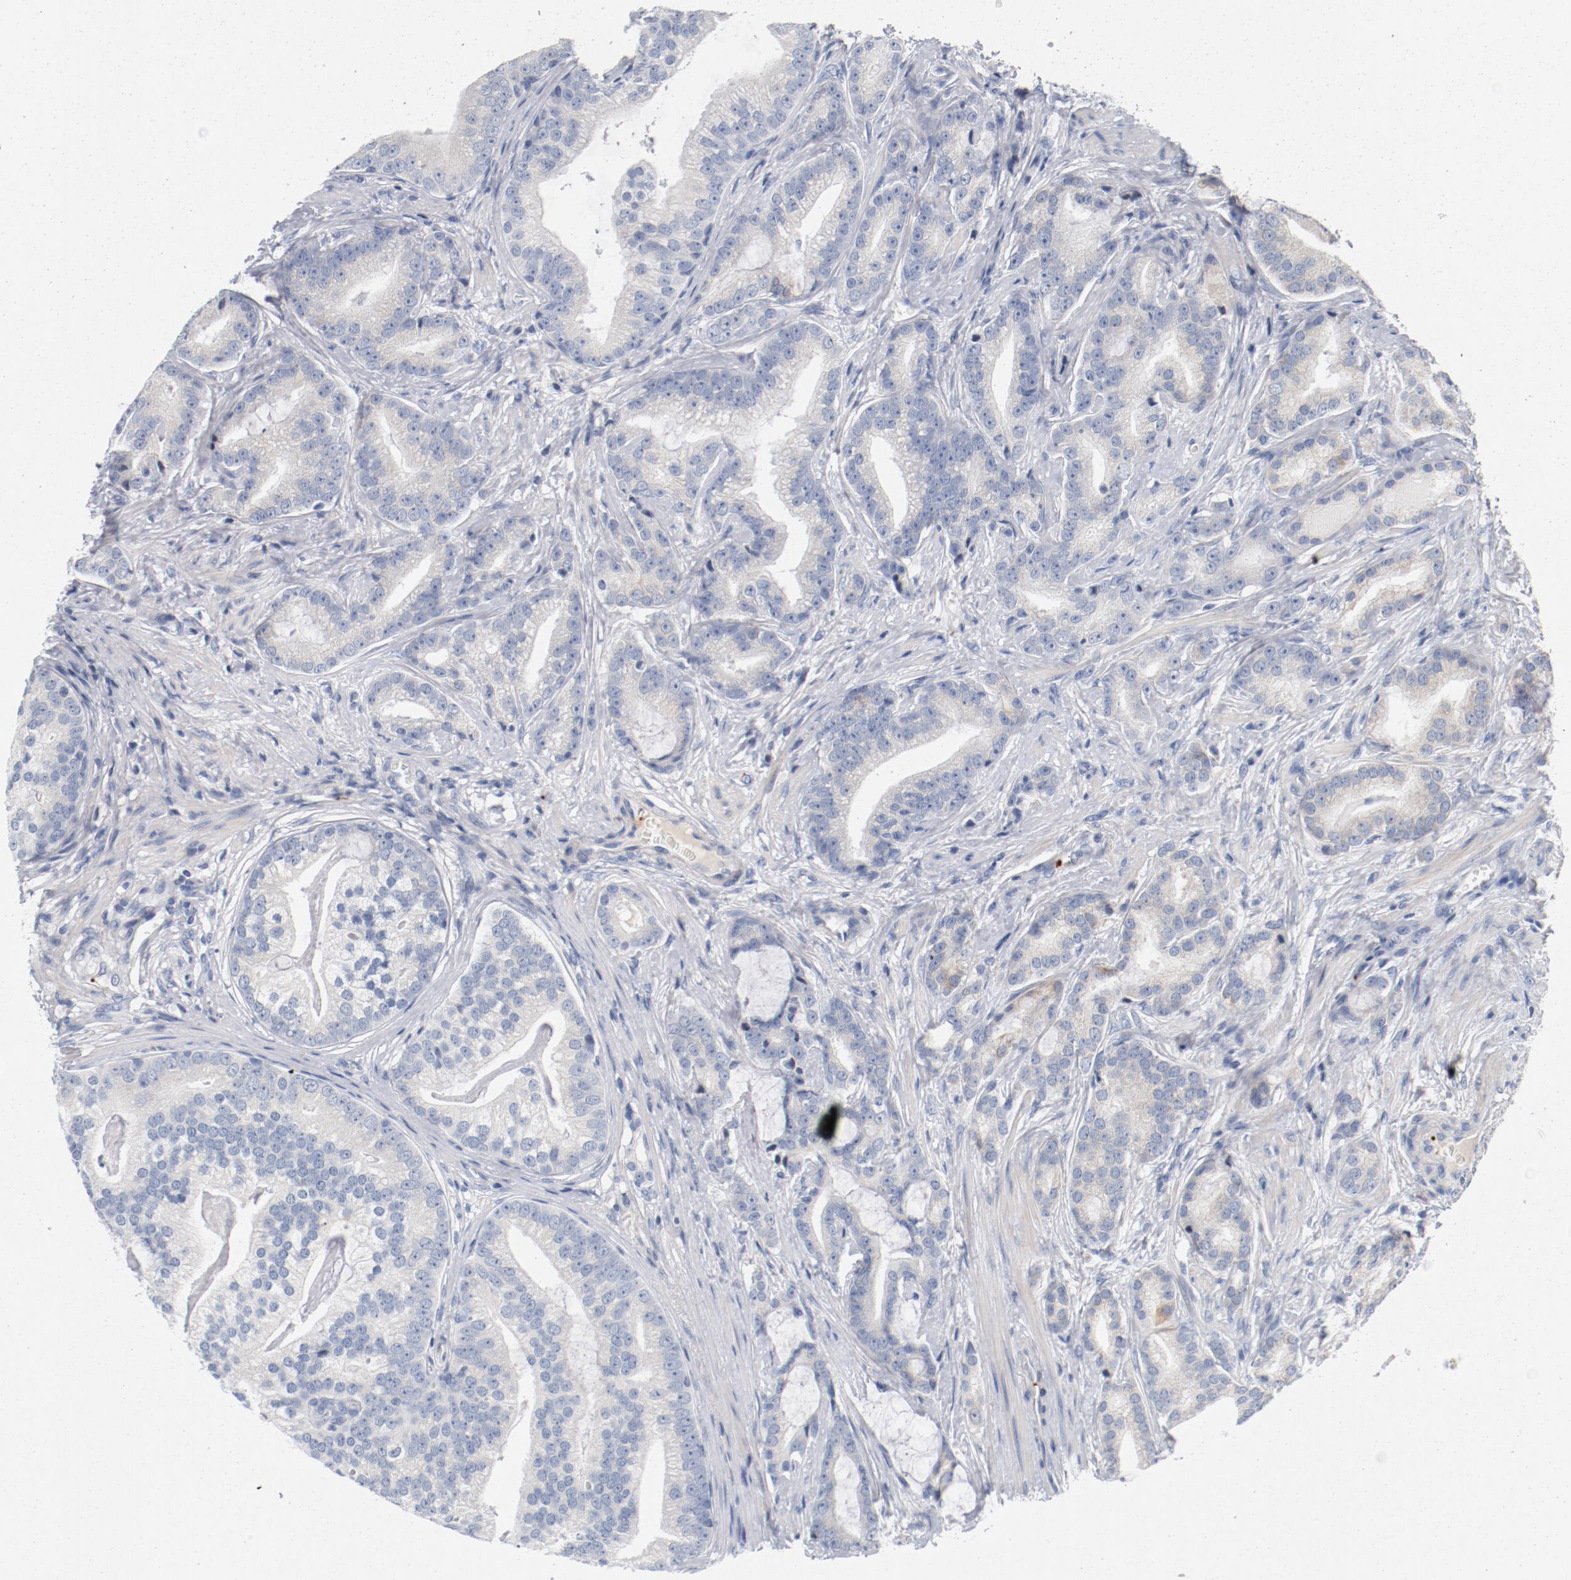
{"staining": {"intensity": "weak", "quantity": "<25%", "location": "cytoplasmic/membranous"}, "tissue": "prostate cancer", "cell_type": "Tumor cells", "image_type": "cancer", "snomed": [{"axis": "morphology", "description": "Adenocarcinoma, Low grade"}, {"axis": "topography", "description": "Prostate"}], "caption": "This micrograph is of prostate low-grade adenocarcinoma stained with immunohistochemistry (IHC) to label a protein in brown with the nuclei are counter-stained blue. There is no staining in tumor cells.", "gene": "PIM1", "patient": {"sex": "male", "age": 58}}